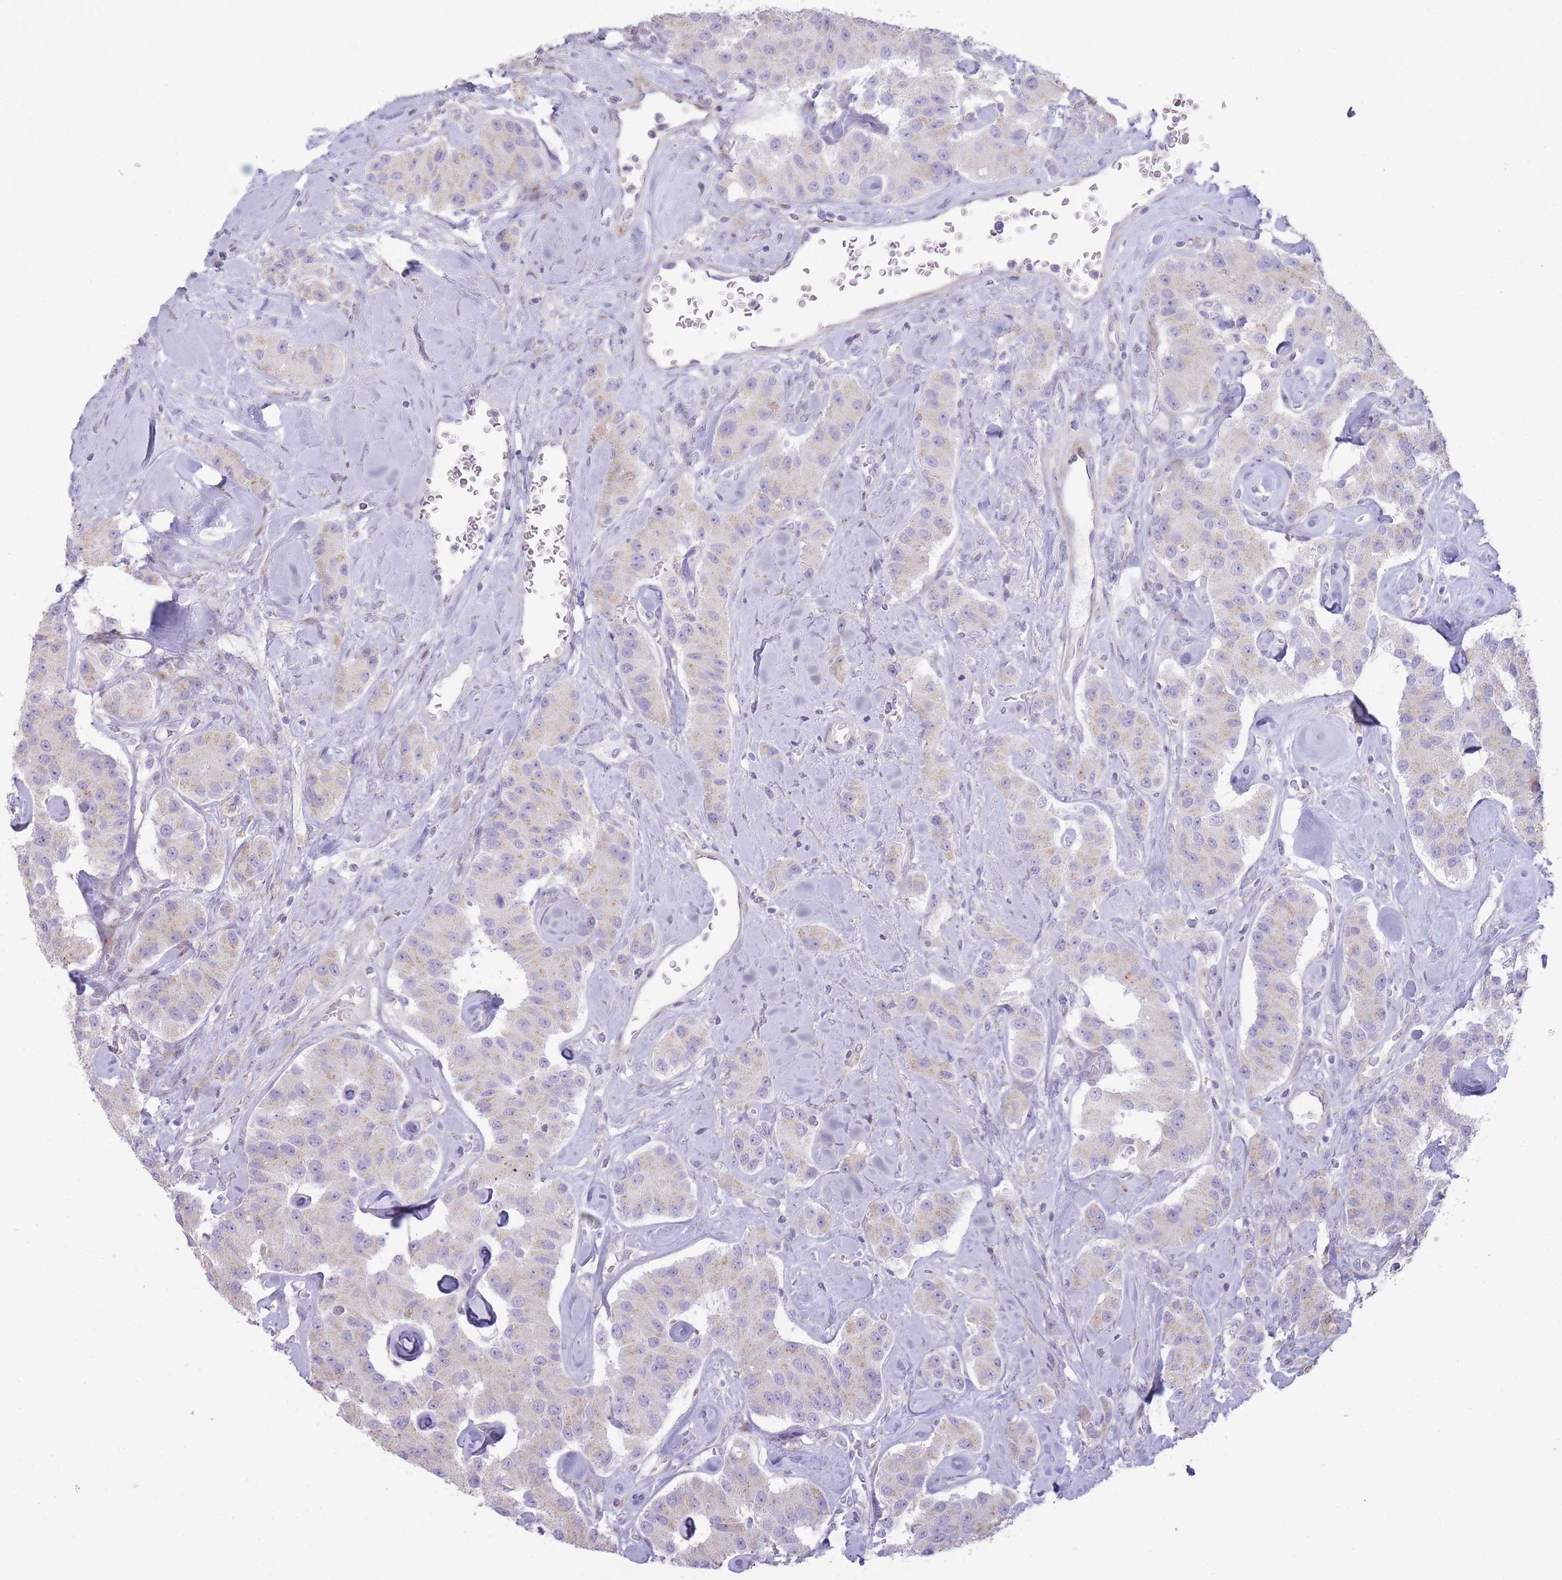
{"staining": {"intensity": "negative", "quantity": "none", "location": "none"}, "tissue": "carcinoid", "cell_type": "Tumor cells", "image_type": "cancer", "snomed": [{"axis": "morphology", "description": "Carcinoid, malignant, NOS"}, {"axis": "topography", "description": "Pancreas"}], "caption": "Image shows no protein expression in tumor cells of carcinoid tissue.", "gene": "PPP3R2", "patient": {"sex": "male", "age": 41}}